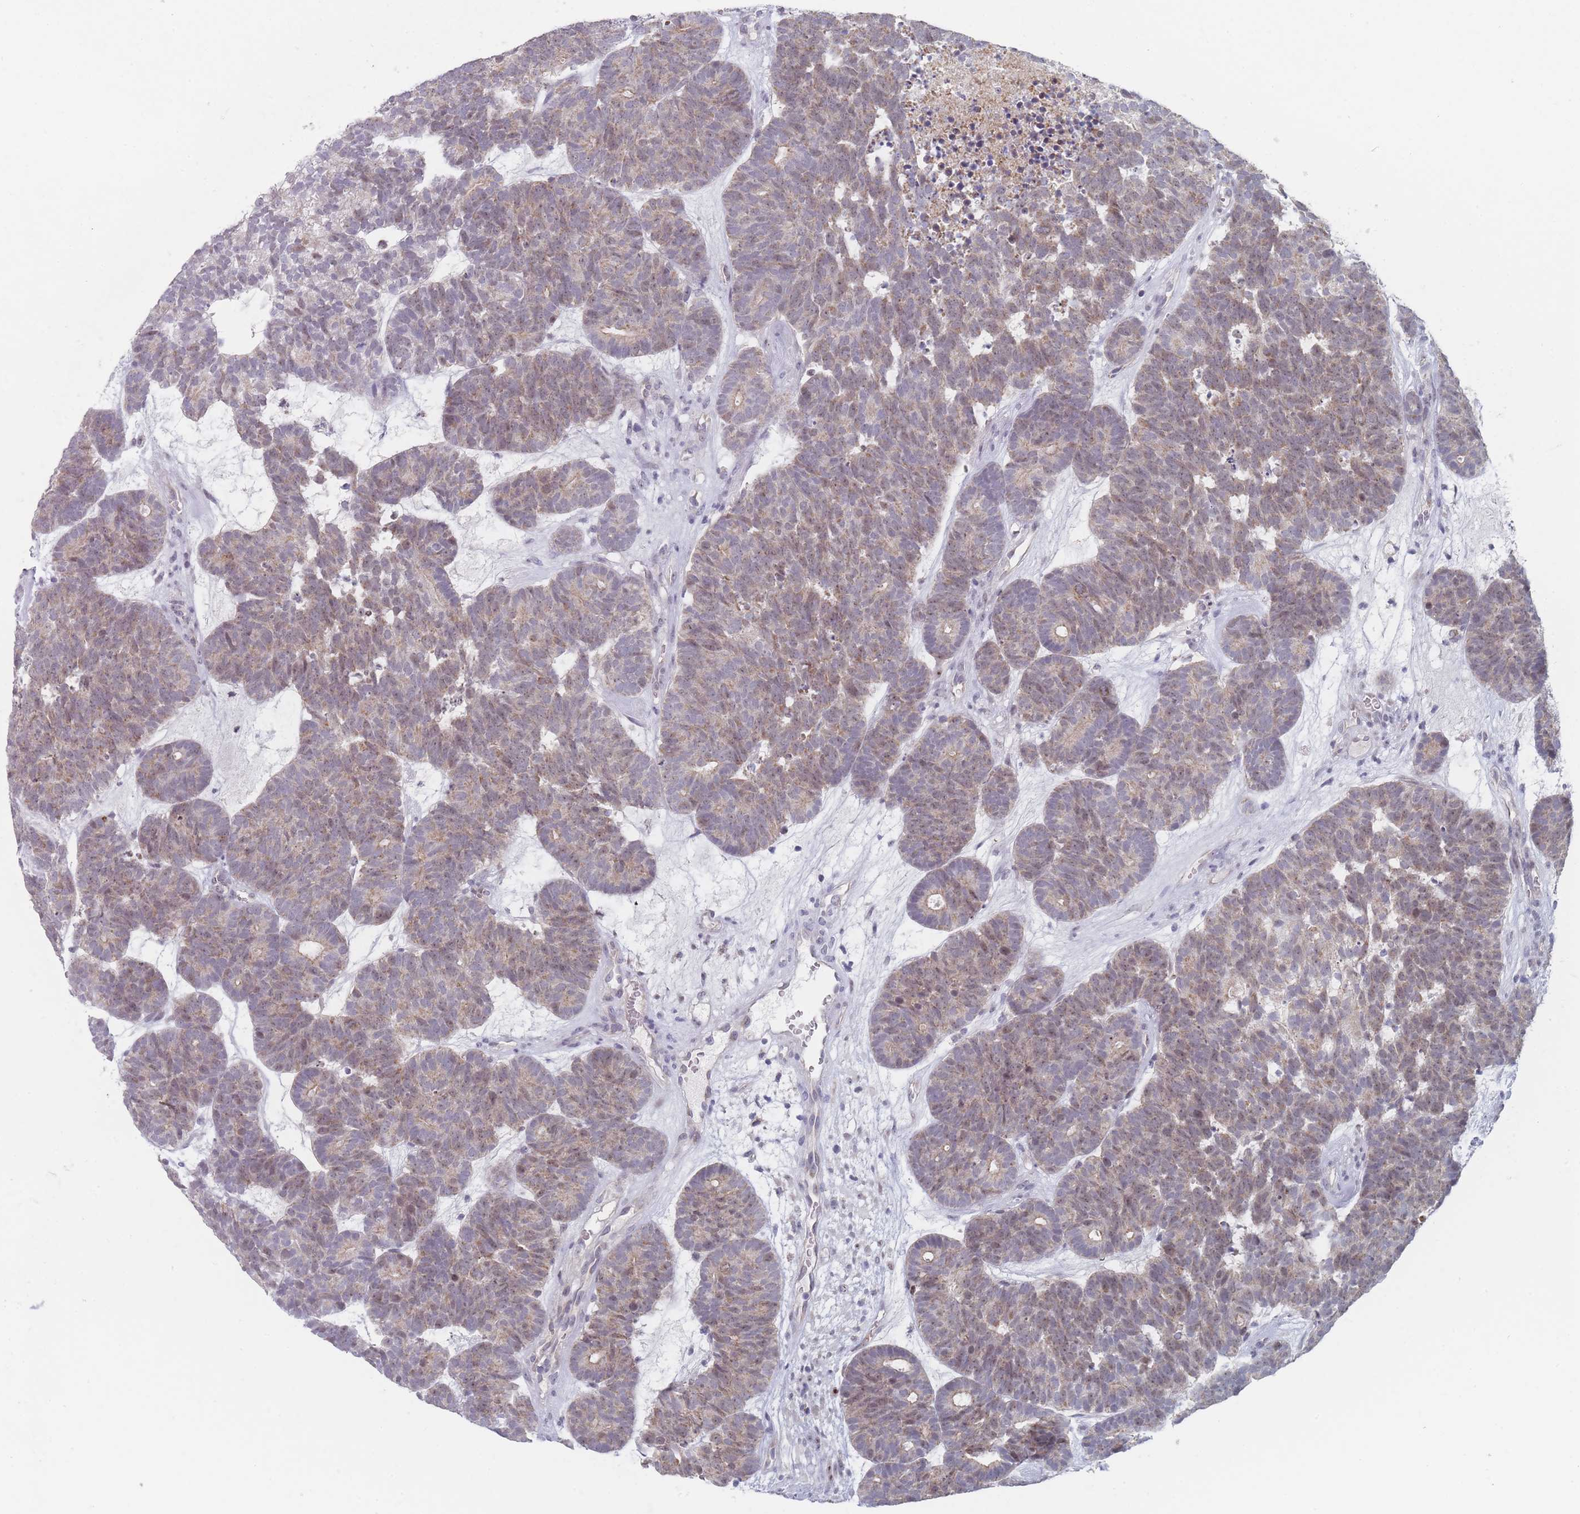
{"staining": {"intensity": "weak", "quantity": "25%-75%", "location": "cytoplasmic/membranous"}, "tissue": "head and neck cancer", "cell_type": "Tumor cells", "image_type": "cancer", "snomed": [{"axis": "morphology", "description": "Adenocarcinoma, NOS"}, {"axis": "topography", "description": "Head-Neck"}], "caption": "Adenocarcinoma (head and neck) was stained to show a protein in brown. There is low levels of weak cytoplasmic/membranous staining in about 25%-75% of tumor cells.", "gene": "RNF8", "patient": {"sex": "female", "age": 81}}